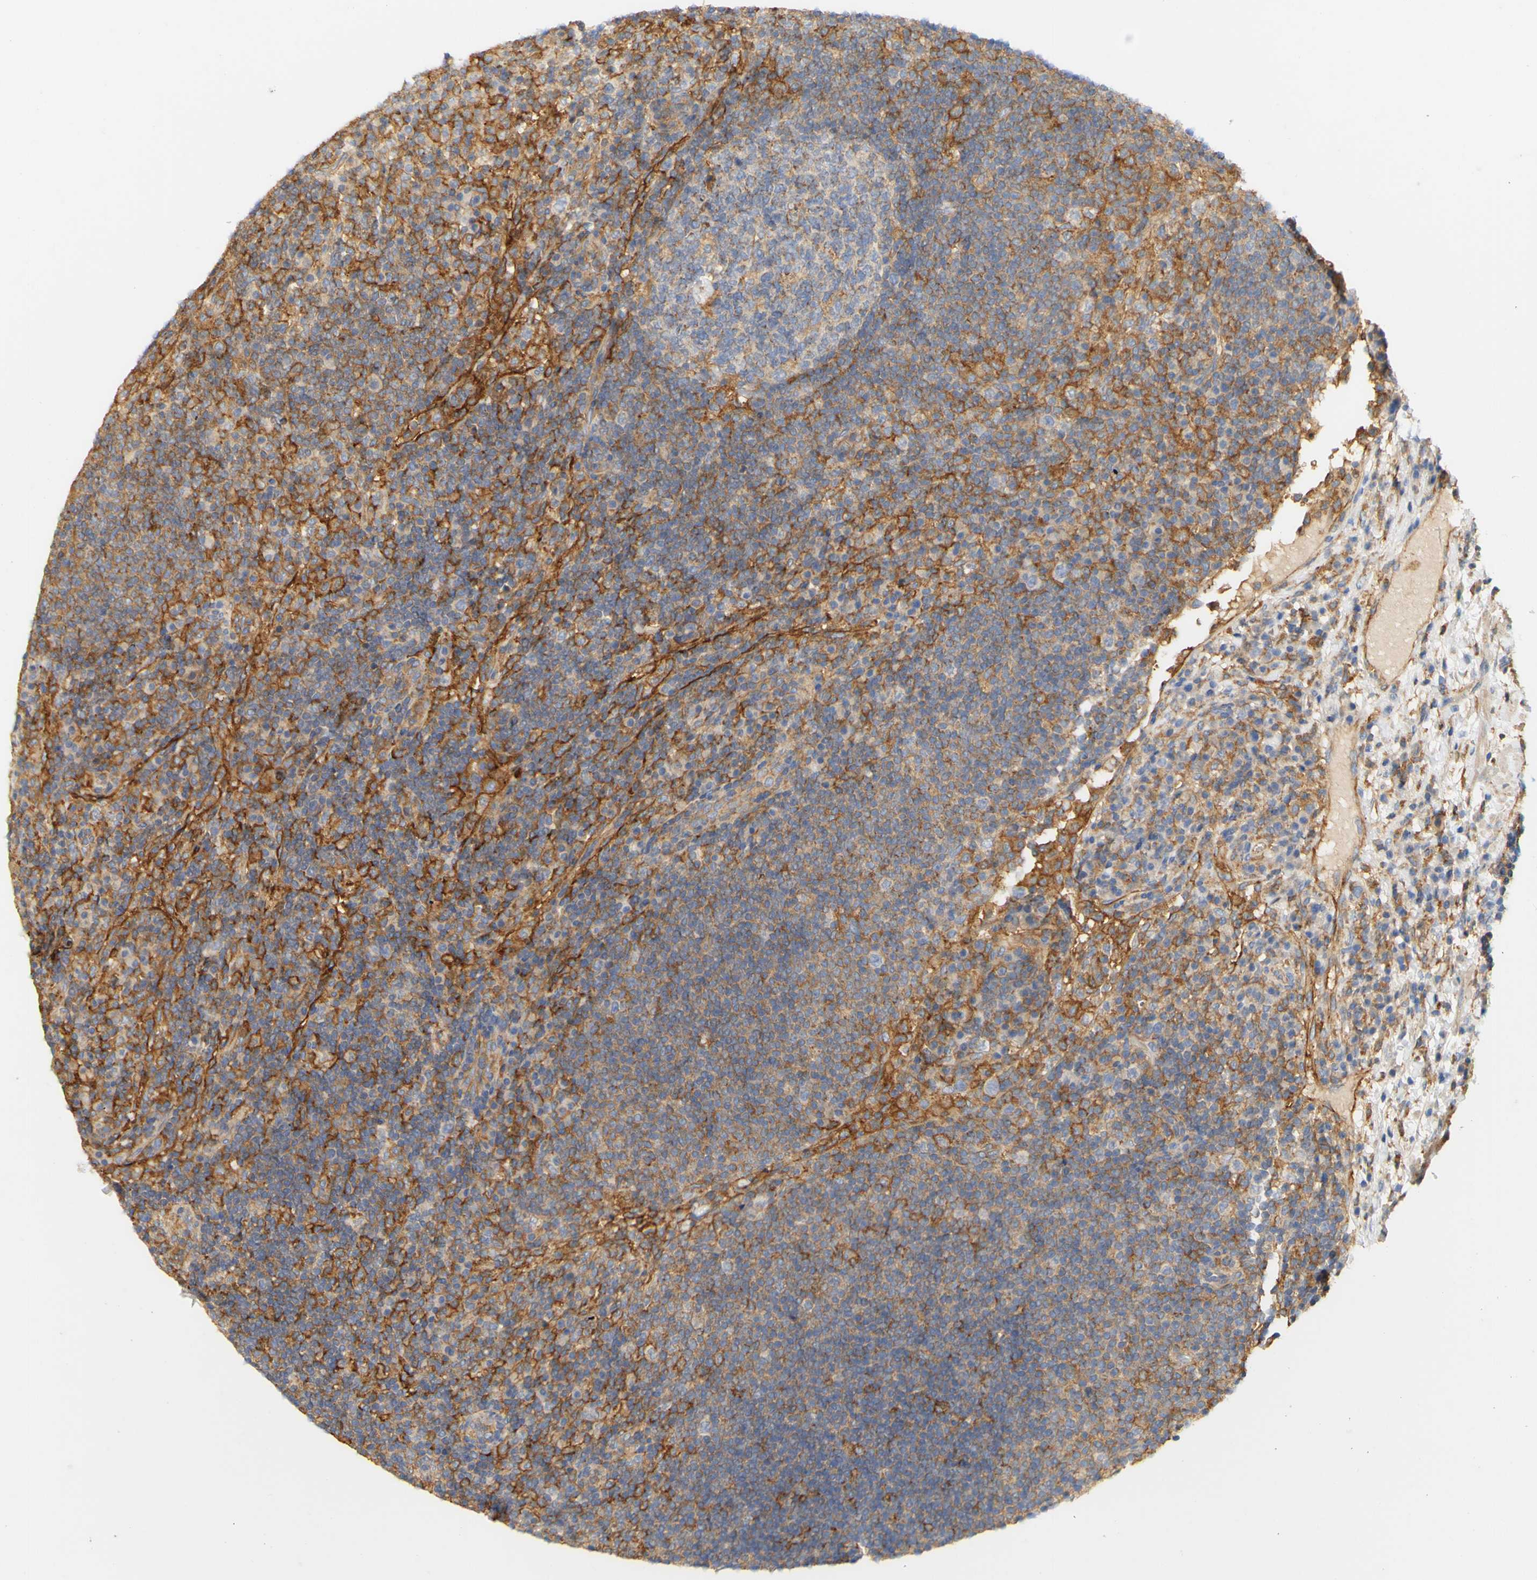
{"staining": {"intensity": "weak", "quantity": ">75%", "location": "cytoplasmic/membranous"}, "tissue": "lymph node", "cell_type": "Germinal center cells", "image_type": "normal", "snomed": [{"axis": "morphology", "description": "Normal tissue, NOS"}, {"axis": "topography", "description": "Lymph node"}], "caption": "Immunohistochemistry image of benign lymph node stained for a protein (brown), which reveals low levels of weak cytoplasmic/membranous expression in approximately >75% of germinal center cells.", "gene": "PCDH7", "patient": {"sex": "female", "age": 53}}